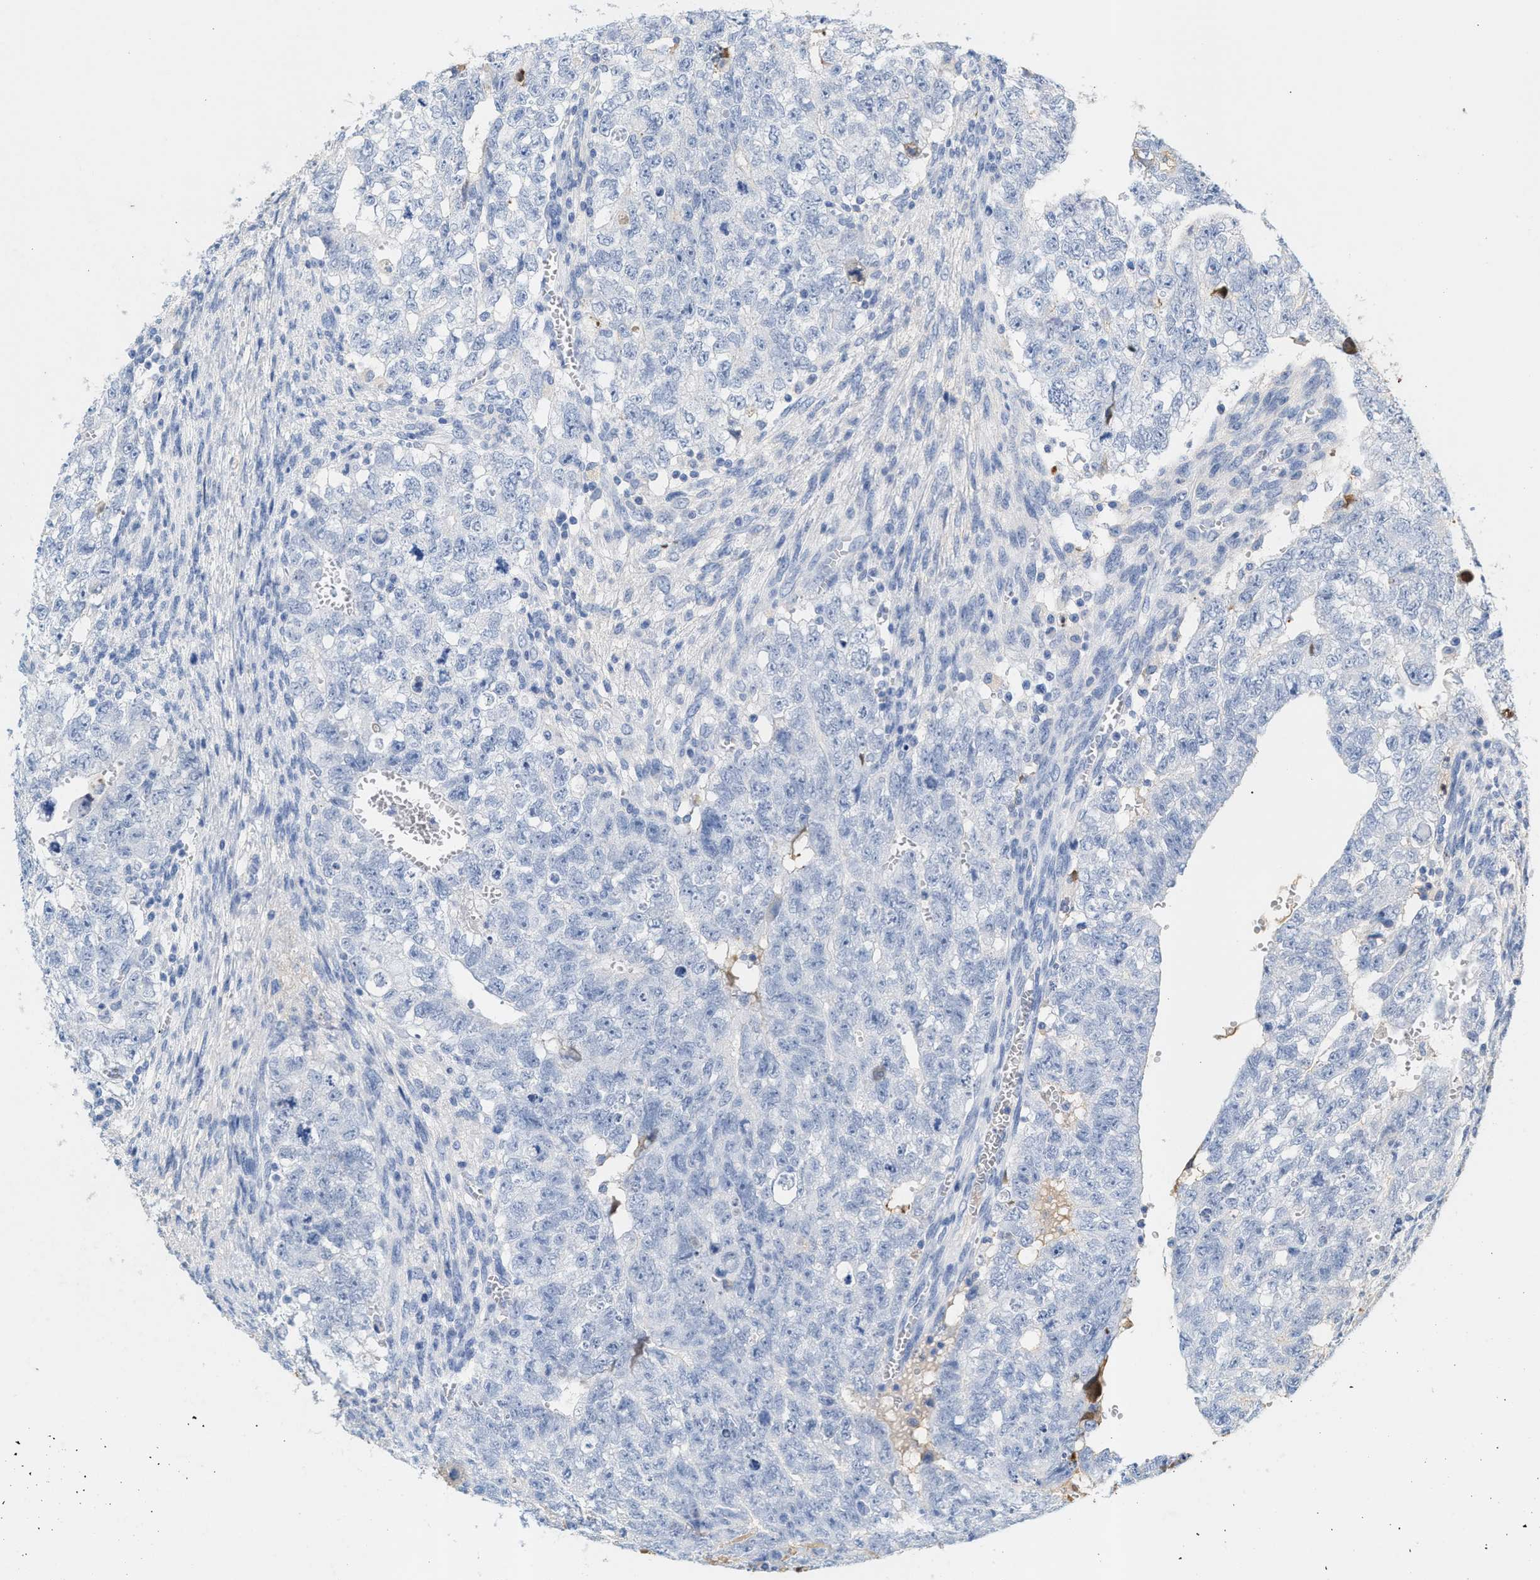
{"staining": {"intensity": "negative", "quantity": "none", "location": "none"}, "tissue": "testis cancer", "cell_type": "Tumor cells", "image_type": "cancer", "snomed": [{"axis": "morphology", "description": "Seminoma, NOS"}, {"axis": "morphology", "description": "Carcinoma, Embryonal, NOS"}, {"axis": "topography", "description": "Testis"}], "caption": "Immunohistochemical staining of testis cancer (embryonal carcinoma) shows no significant staining in tumor cells.", "gene": "APOH", "patient": {"sex": "male", "age": 38}}